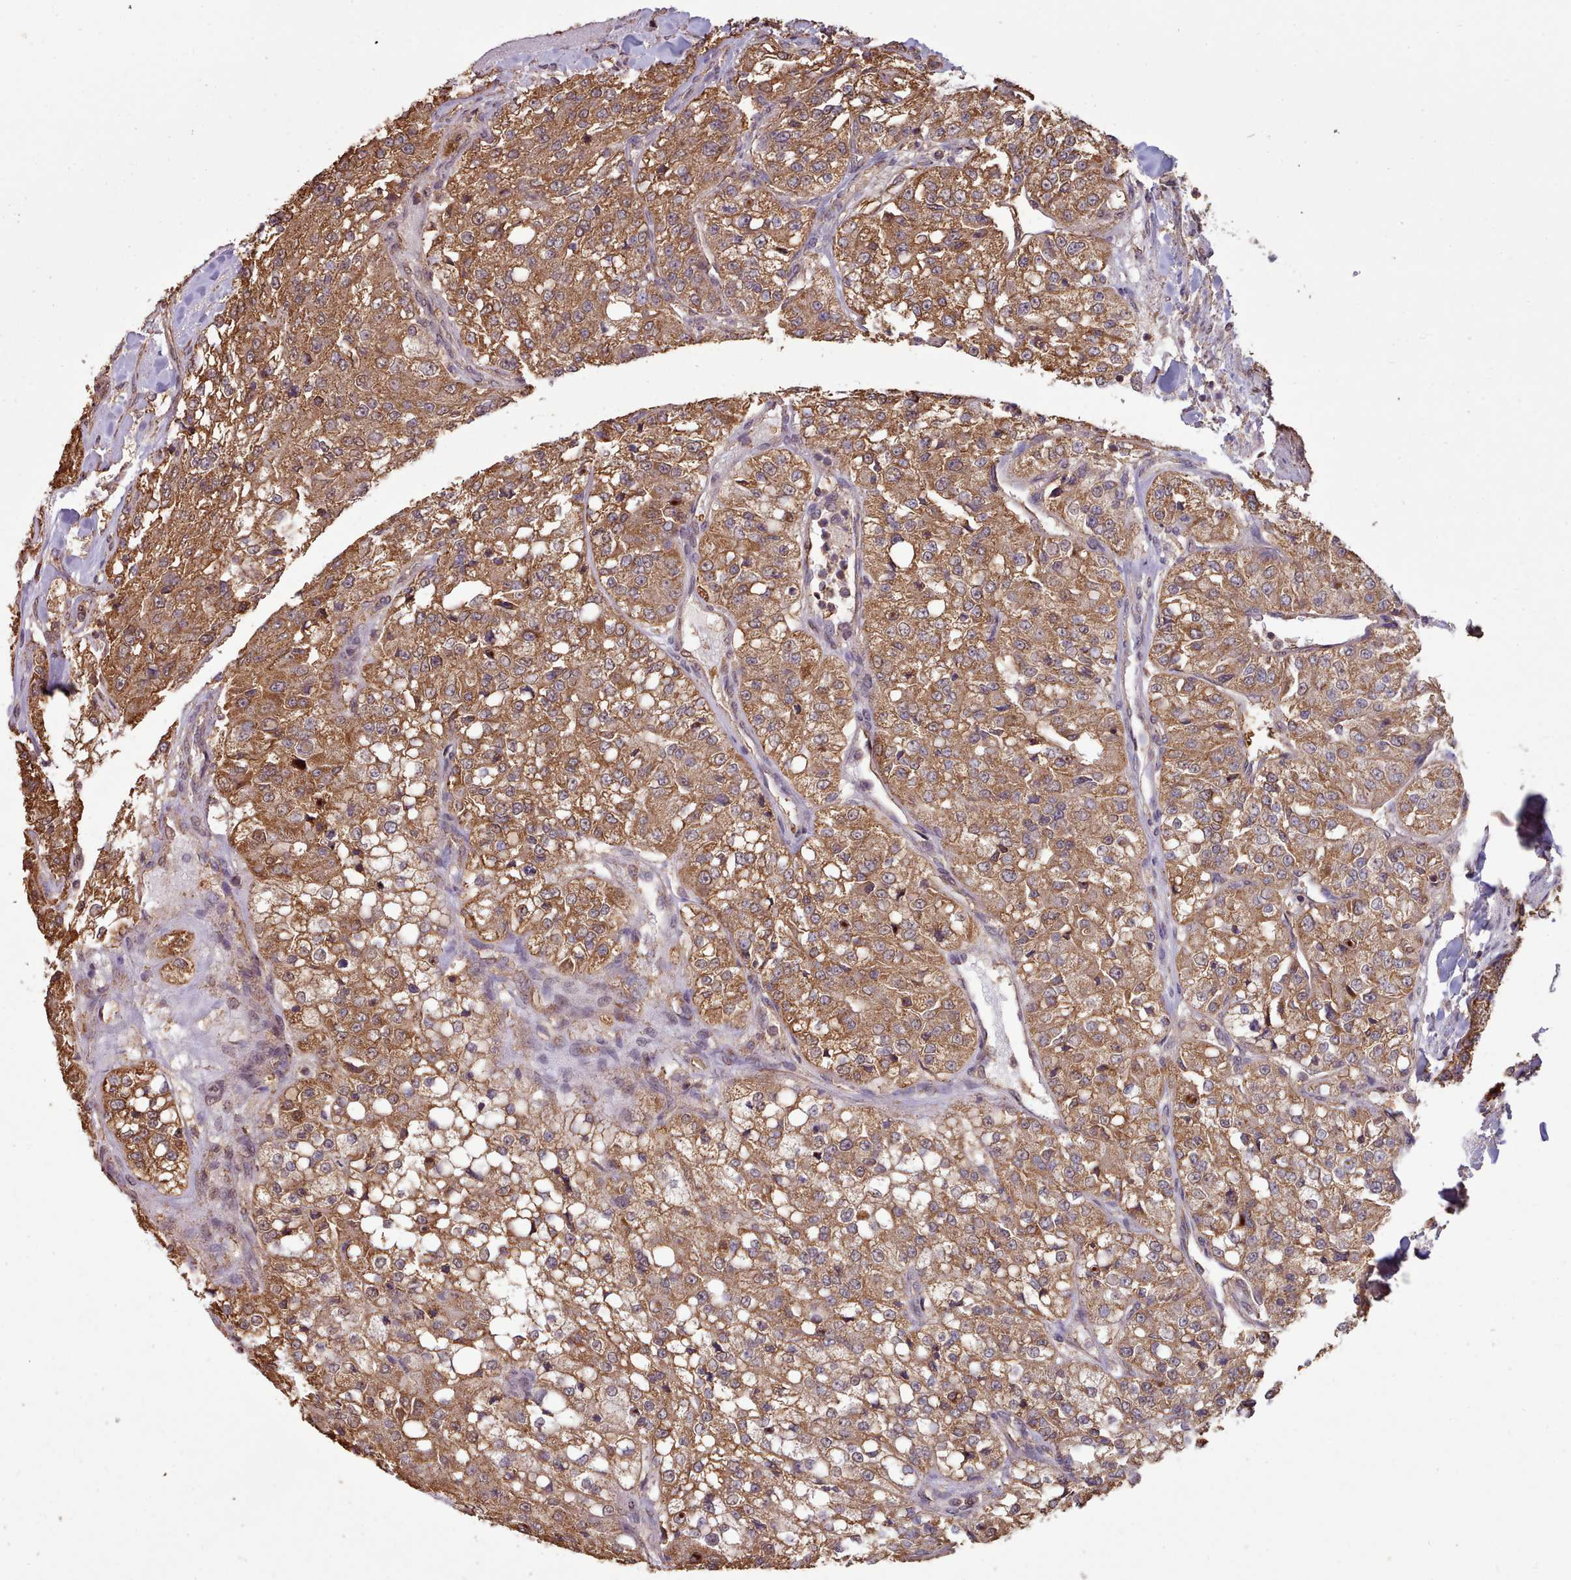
{"staining": {"intensity": "moderate", "quantity": ">75%", "location": "cytoplasmic/membranous"}, "tissue": "renal cancer", "cell_type": "Tumor cells", "image_type": "cancer", "snomed": [{"axis": "morphology", "description": "Adenocarcinoma, NOS"}, {"axis": "topography", "description": "Kidney"}], "caption": "Protein staining shows moderate cytoplasmic/membranous staining in about >75% of tumor cells in renal cancer.", "gene": "METRN", "patient": {"sex": "female", "age": 63}}